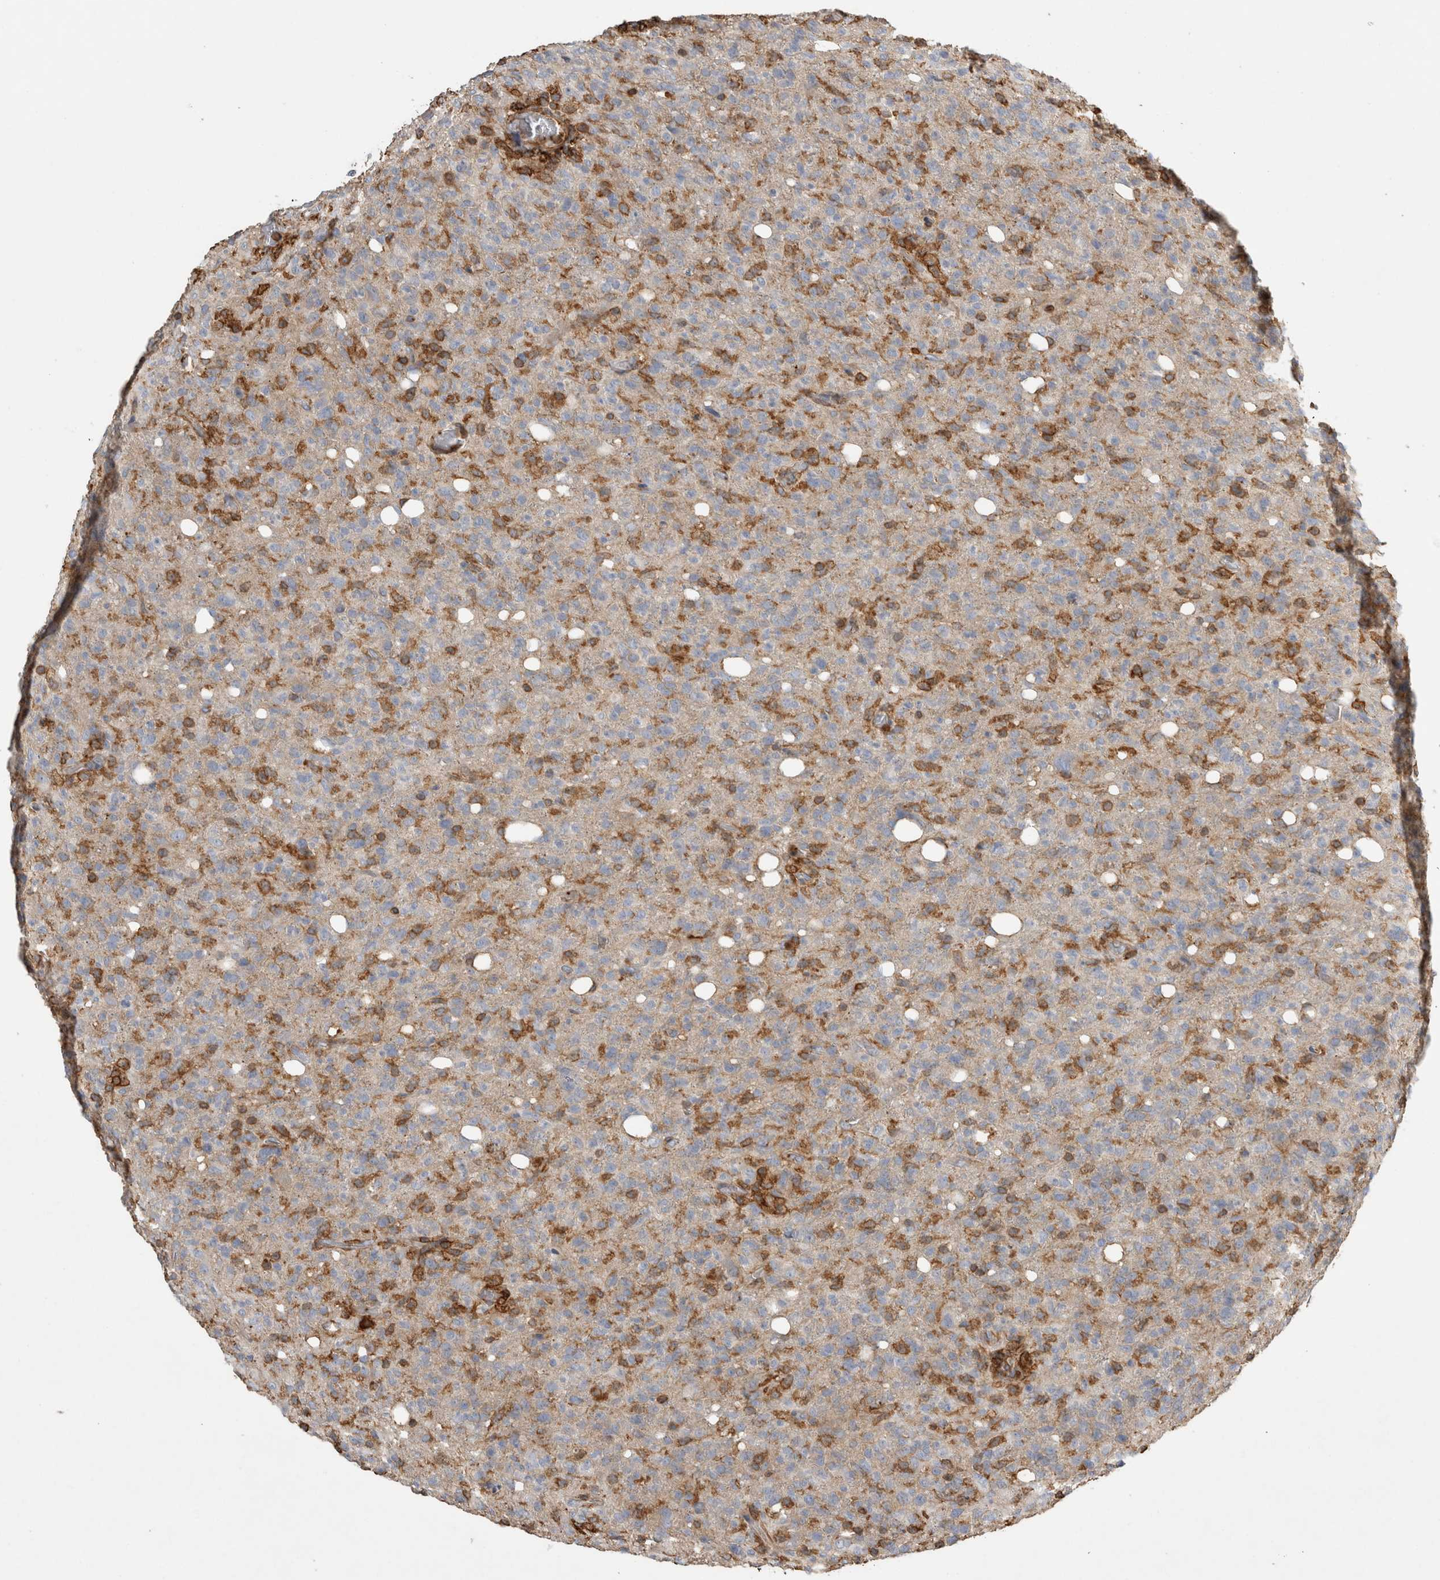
{"staining": {"intensity": "negative", "quantity": "none", "location": "none"}, "tissue": "glioma", "cell_type": "Tumor cells", "image_type": "cancer", "snomed": [{"axis": "morphology", "description": "Glioma, malignant, High grade"}, {"axis": "topography", "description": "Brain"}], "caption": "A histopathology image of high-grade glioma (malignant) stained for a protein displays no brown staining in tumor cells.", "gene": "GPER1", "patient": {"sex": "female", "age": 57}}